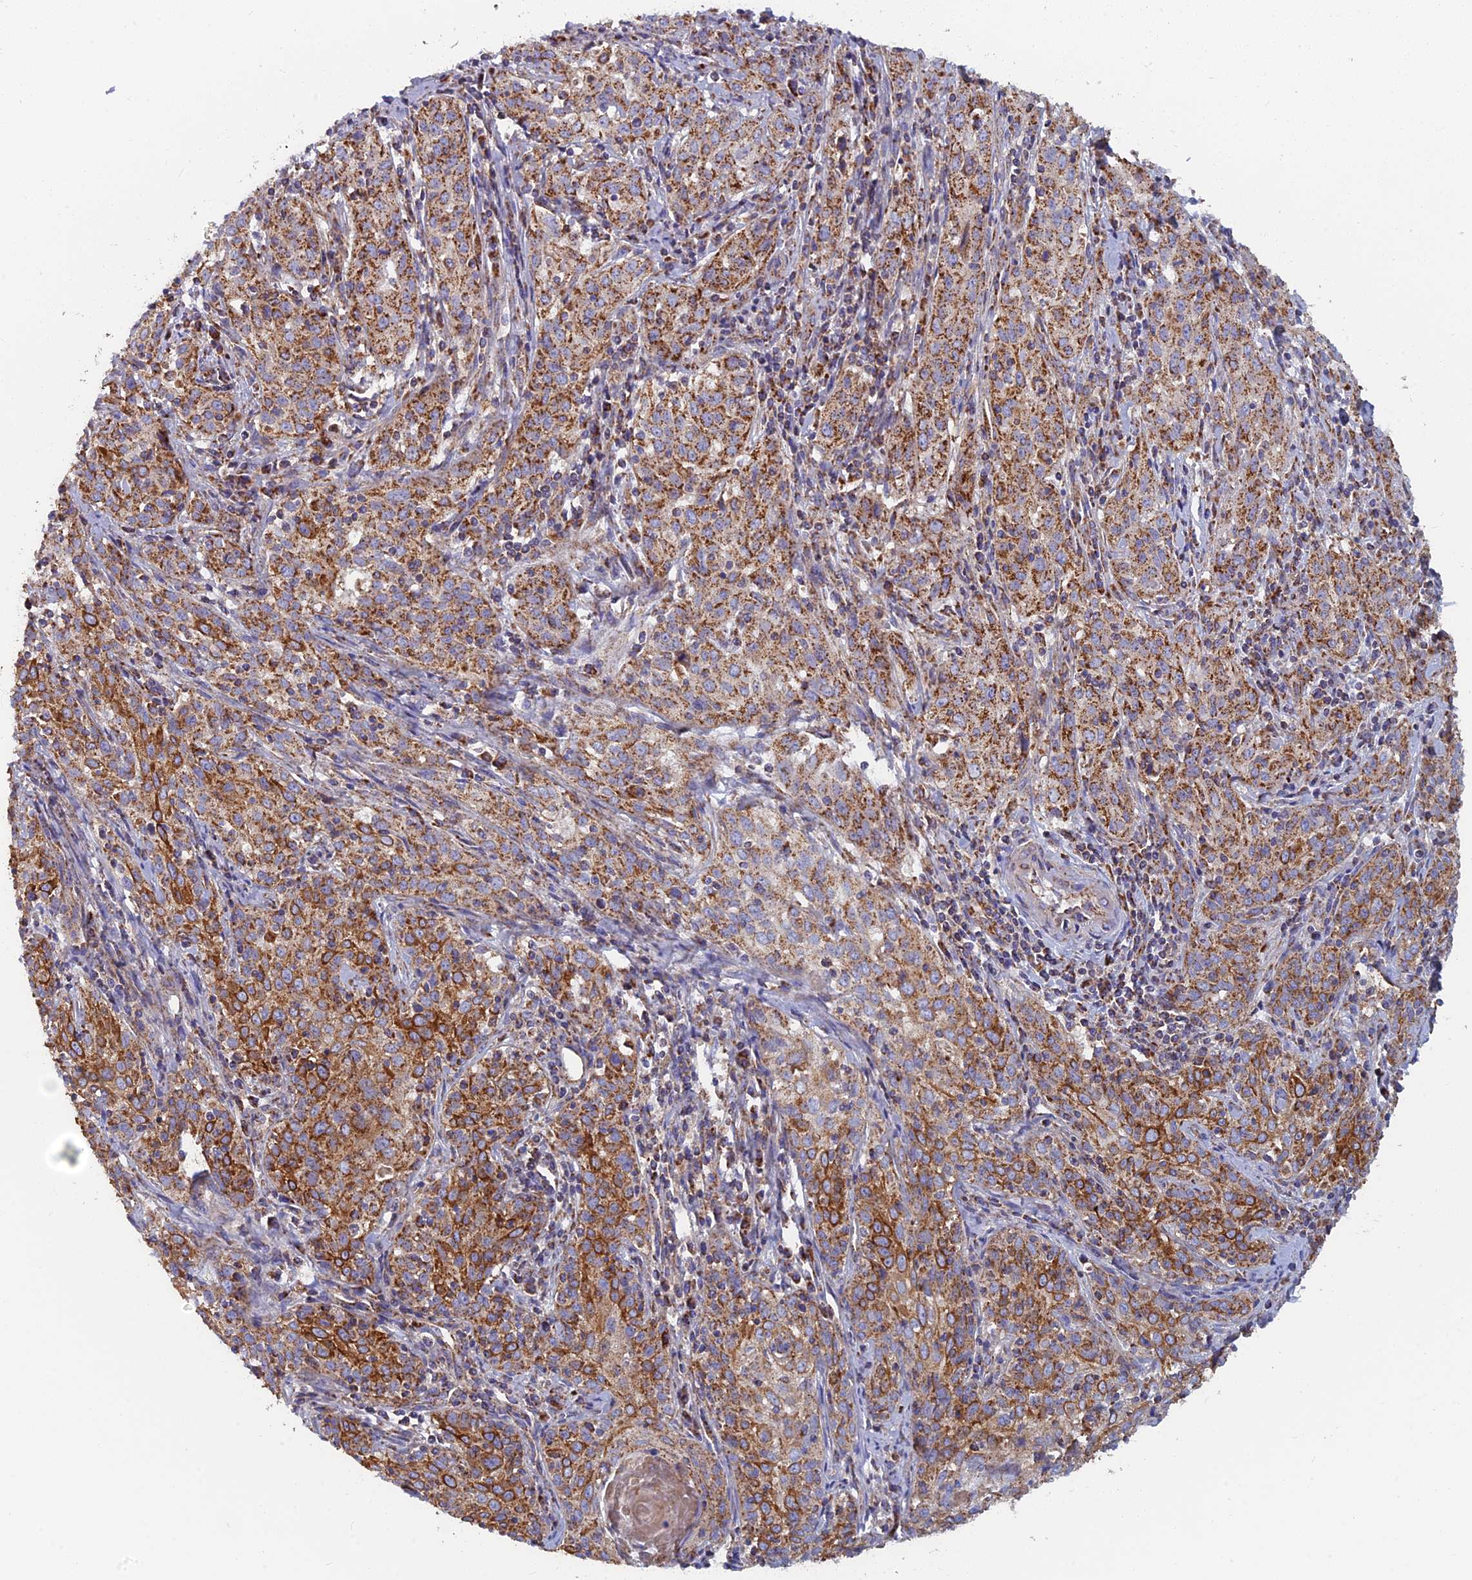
{"staining": {"intensity": "strong", "quantity": ">75%", "location": "cytoplasmic/membranous"}, "tissue": "cervical cancer", "cell_type": "Tumor cells", "image_type": "cancer", "snomed": [{"axis": "morphology", "description": "Squamous cell carcinoma, NOS"}, {"axis": "topography", "description": "Cervix"}], "caption": "A high amount of strong cytoplasmic/membranous staining is identified in approximately >75% of tumor cells in cervical squamous cell carcinoma tissue.", "gene": "MRPS9", "patient": {"sex": "female", "age": 57}}